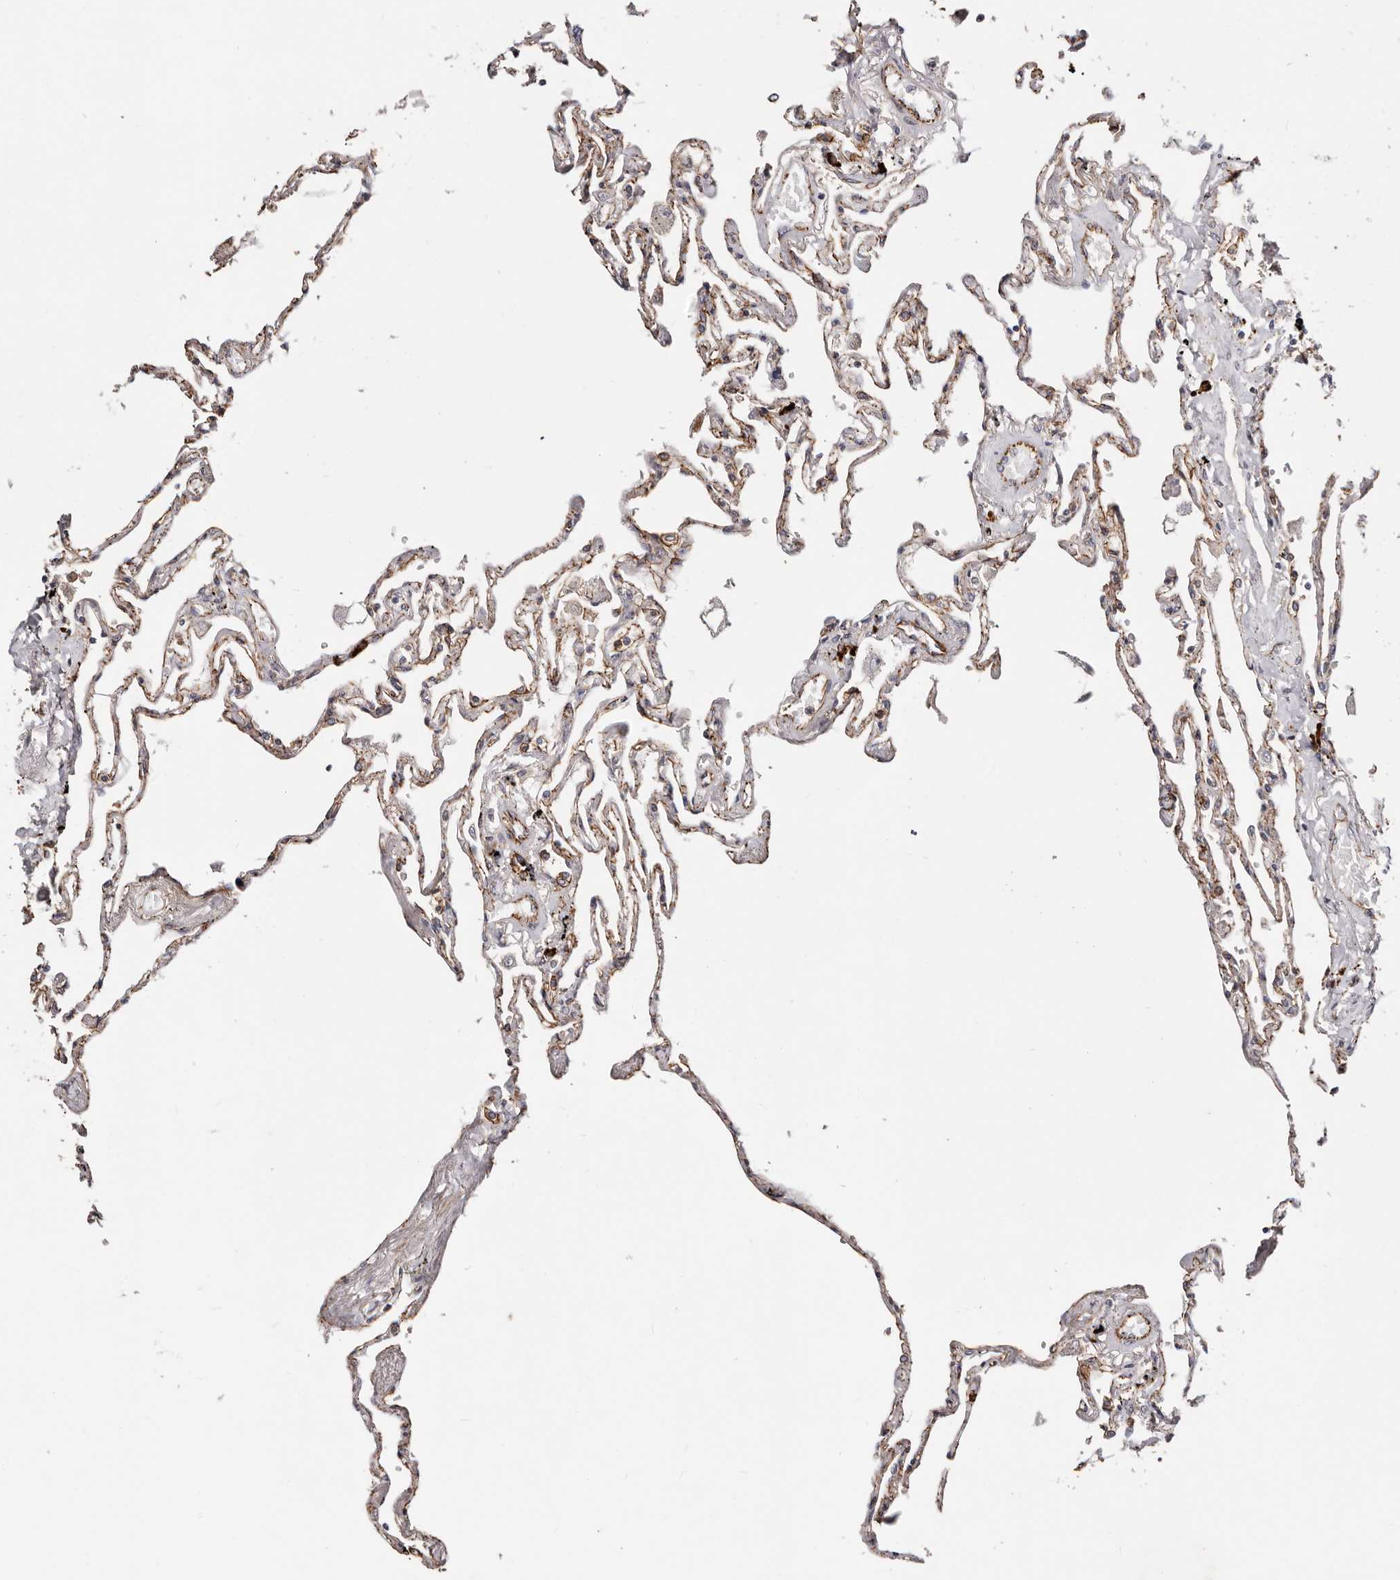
{"staining": {"intensity": "moderate", "quantity": ">75%", "location": "cytoplasmic/membranous"}, "tissue": "lung", "cell_type": "Alveolar cells", "image_type": "normal", "snomed": [{"axis": "morphology", "description": "Normal tissue, NOS"}, {"axis": "topography", "description": "Lung"}], "caption": "Immunohistochemistry (DAB (3,3'-diaminobenzidine)) staining of unremarkable lung demonstrates moderate cytoplasmic/membranous protein staining in approximately >75% of alveolar cells. (DAB (3,3'-diaminobenzidine) IHC with brightfield microscopy, high magnification).", "gene": "CTNNB1", "patient": {"sex": "female", "age": 67}}